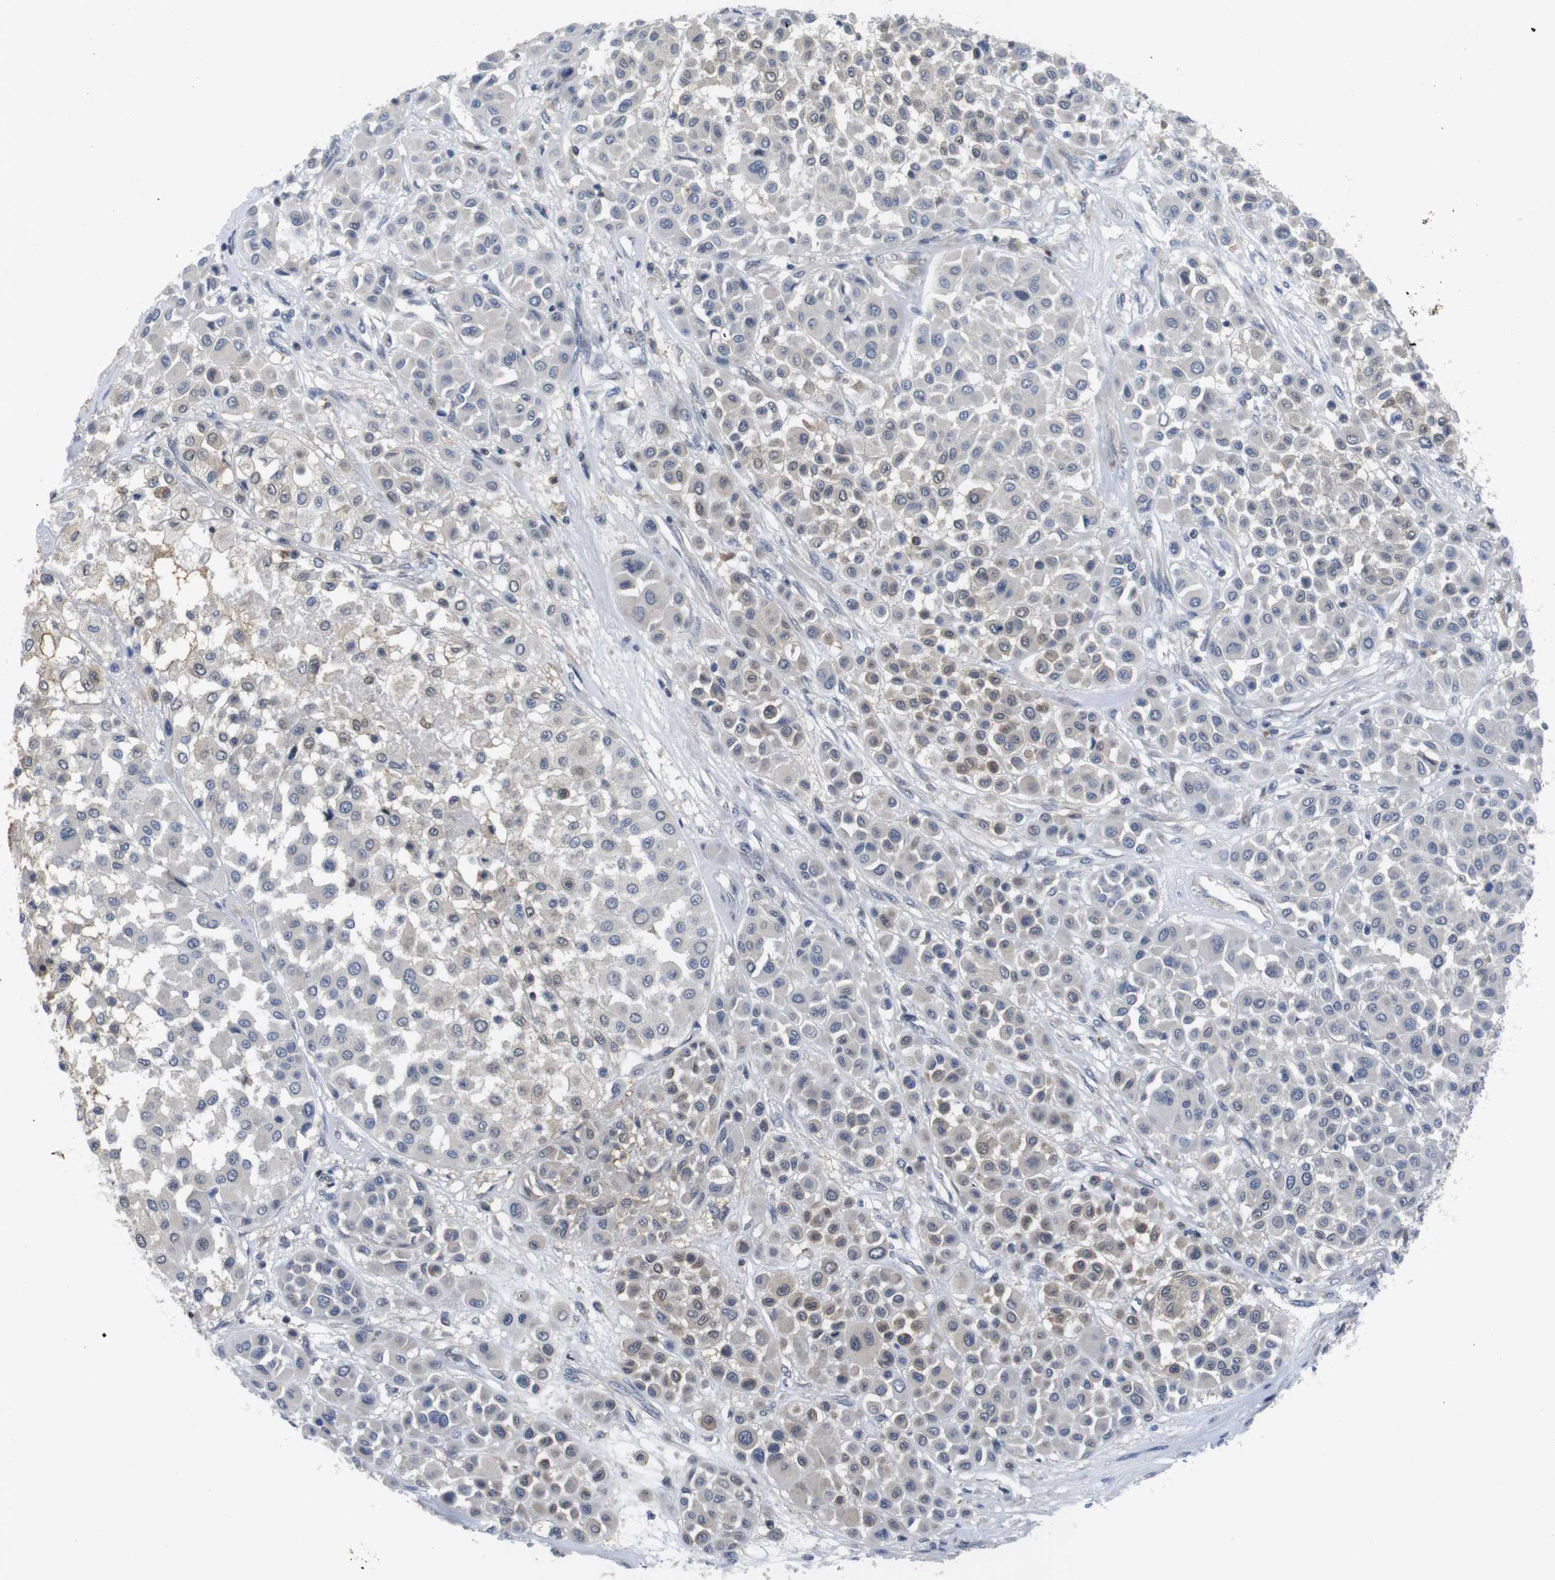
{"staining": {"intensity": "weak", "quantity": "<25%", "location": "cytoplasmic/membranous"}, "tissue": "melanoma", "cell_type": "Tumor cells", "image_type": "cancer", "snomed": [{"axis": "morphology", "description": "Malignant melanoma, Metastatic site"}, {"axis": "topography", "description": "Soft tissue"}], "caption": "IHC histopathology image of neoplastic tissue: human melanoma stained with DAB (3,3'-diaminobenzidine) shows no significant protein expression in tumor cells. (DAB IHC, high magnification).", "gene": "FNTA", "patient": {"sex": "male", "age": 41}}